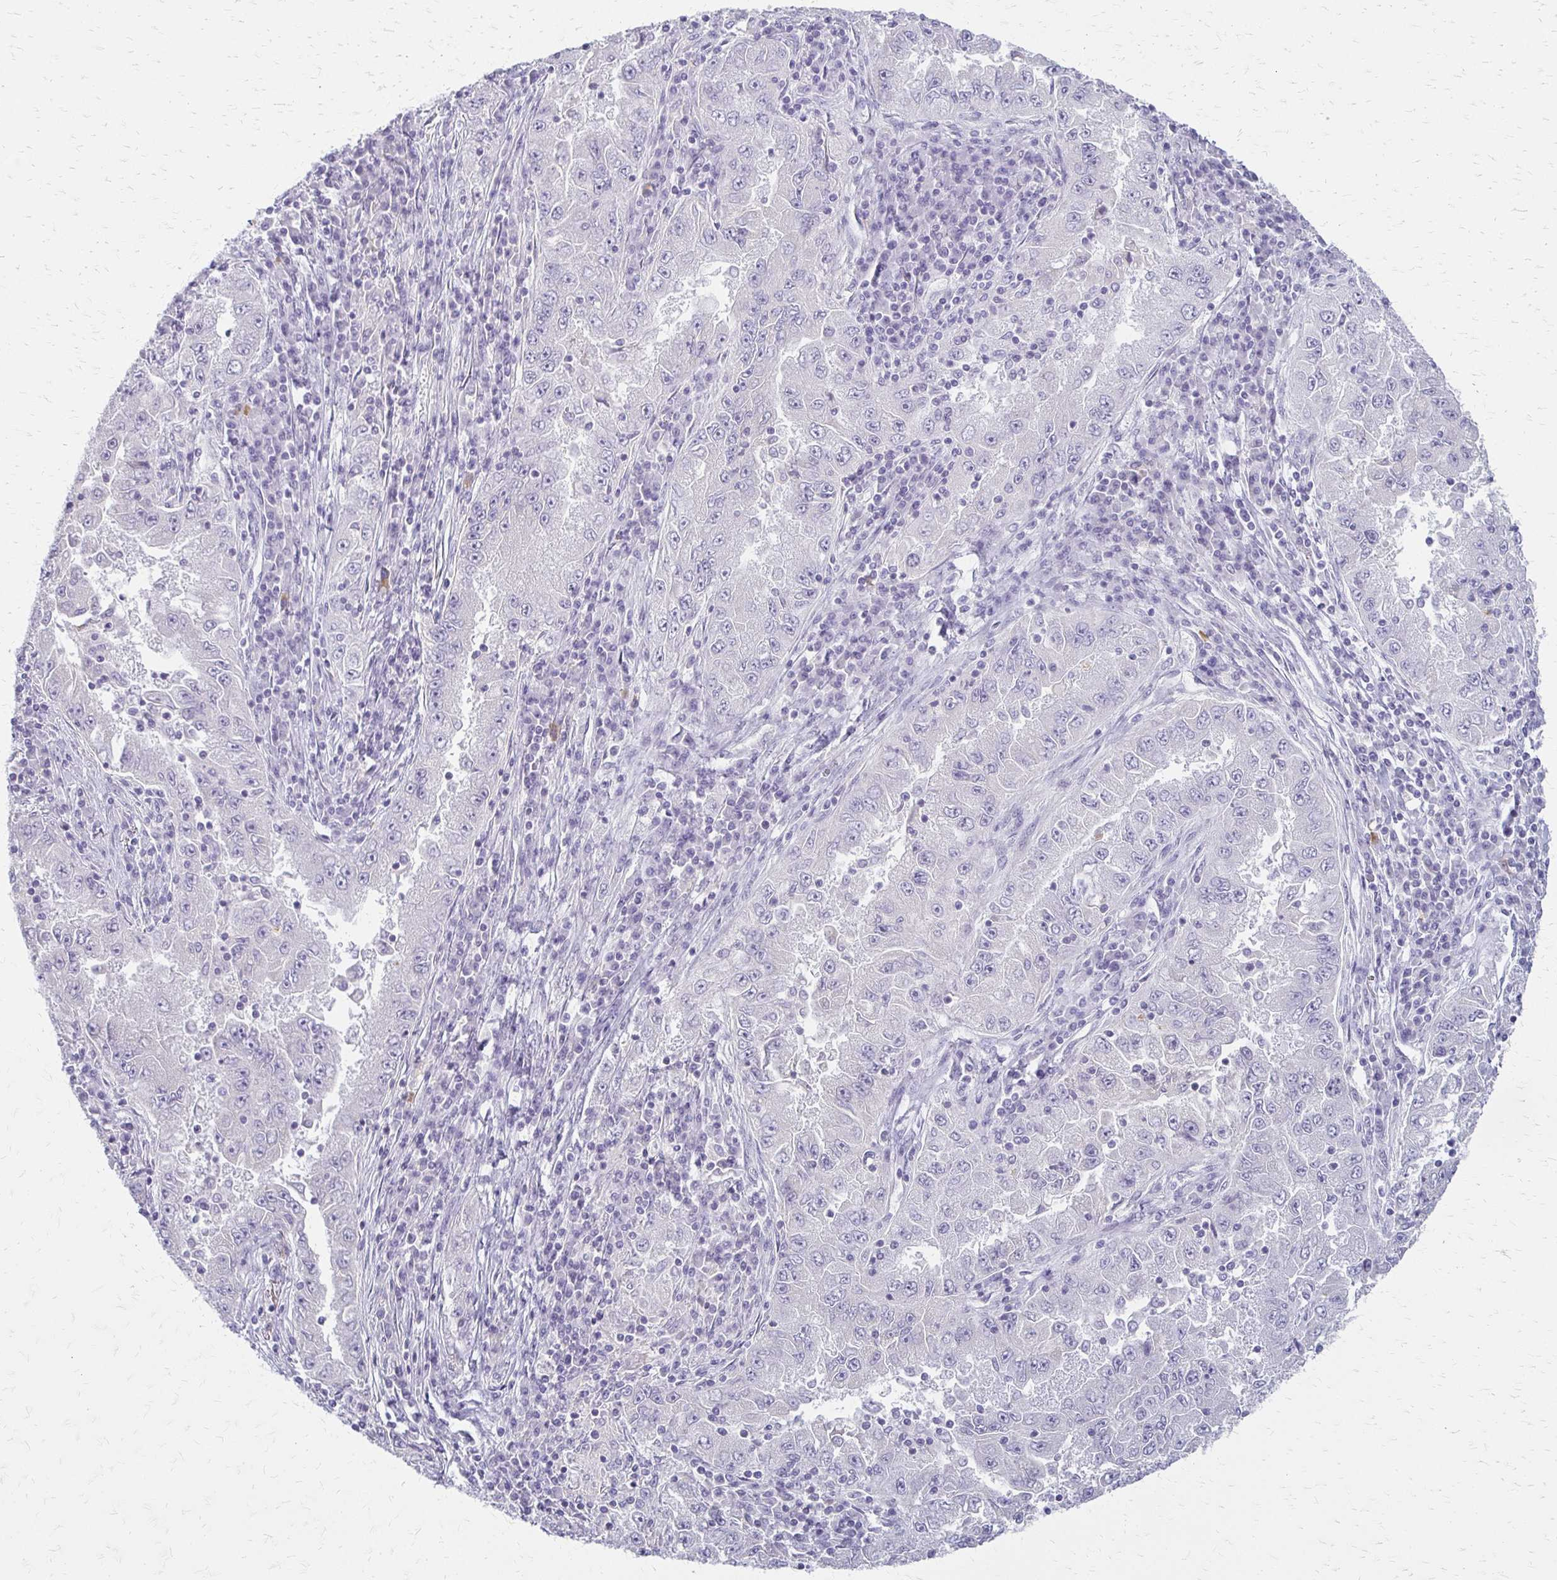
{"staining": {"intensity": "negative", "quantity": "none", "location": "none"}, "tissue": "lung cancer", "cell_type": "Tumor cells", "image_type": "cancer", "snomed": [{"axis": "morphology", "description": "Adenocarcinoma, NOS"}, {"axis": "morphology", "description": "Adenocarcinoma primary or metastatic"}, {"axis": "topography", "description": "Lung"}], "caption": "Immunohistochemistry micrograph of neoplastic tissue: human lung cancer stained with DAB reveals no significant protein staining in tumor cells. The staining is performed using DAB brown chromogen with nuclei counter-stained in using hematoxylin.", "gene": "ACP5", "patient": {"sex": "male", "age": 74}}